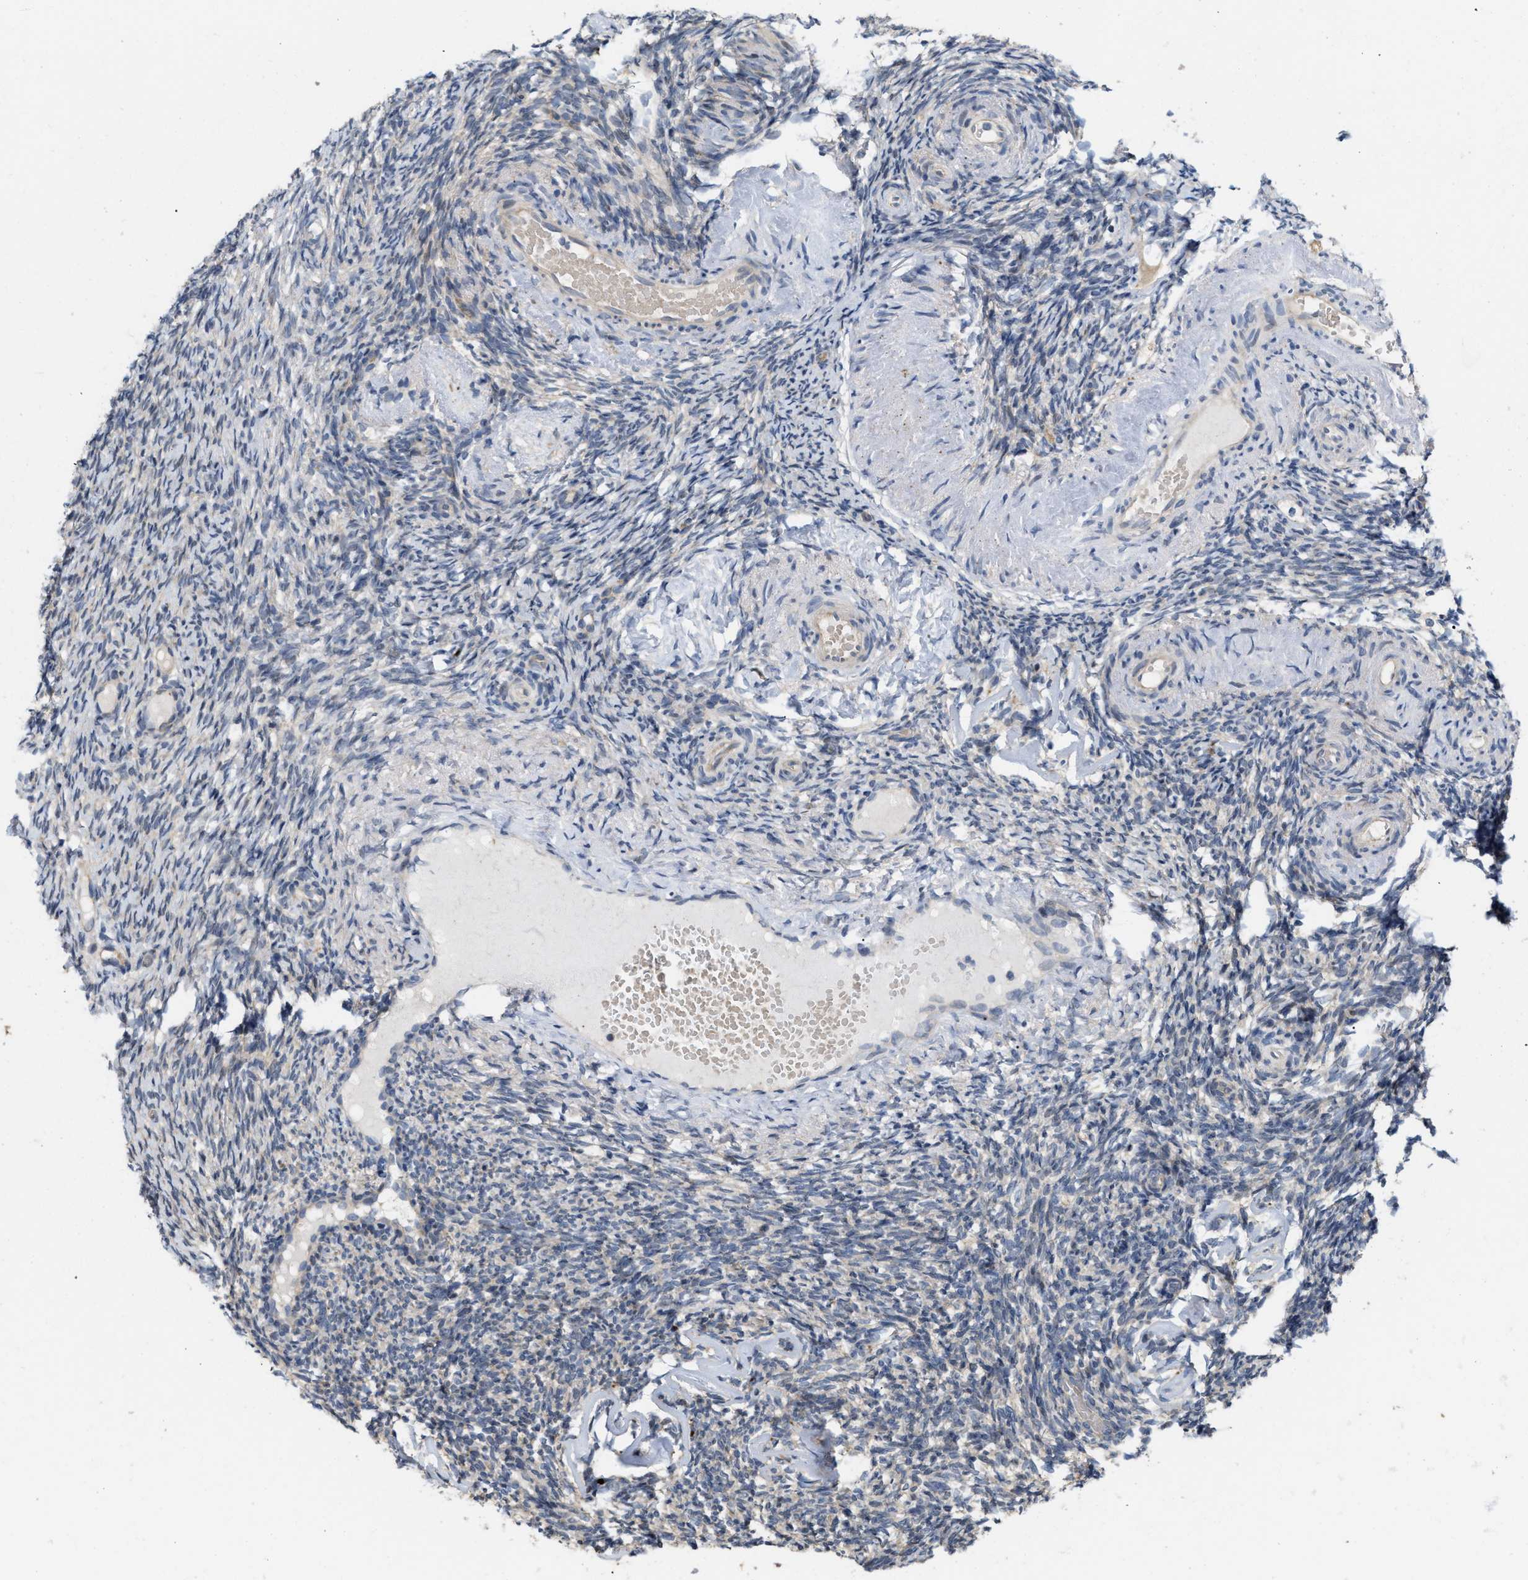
{"staining": {"intensity": "weak", "quantity": "<25%", "location": "cytoplasmic/membranous"}, "tissue": "ovary", "cell_type": "Ovarian stroma cells", "image_type": "normal", "snomed": [{"axis": "morphology", "description": "Normal tissue, NOS"}, {"axis": "topography", "description": "Ovary"}], "caption": "IHC histopathology image of unremarkable ovary: human ovary stained with DAB (3,3'-diaminobenzidine) exhibits no significant protein staining in ovarian stroma cells. (DAB (3,3'-diaminobenzidine) immunohistochemistry (IHC), high magnification).", "gene": "CSNK1A1", "patient": {"sex": "female", "age": 60}}